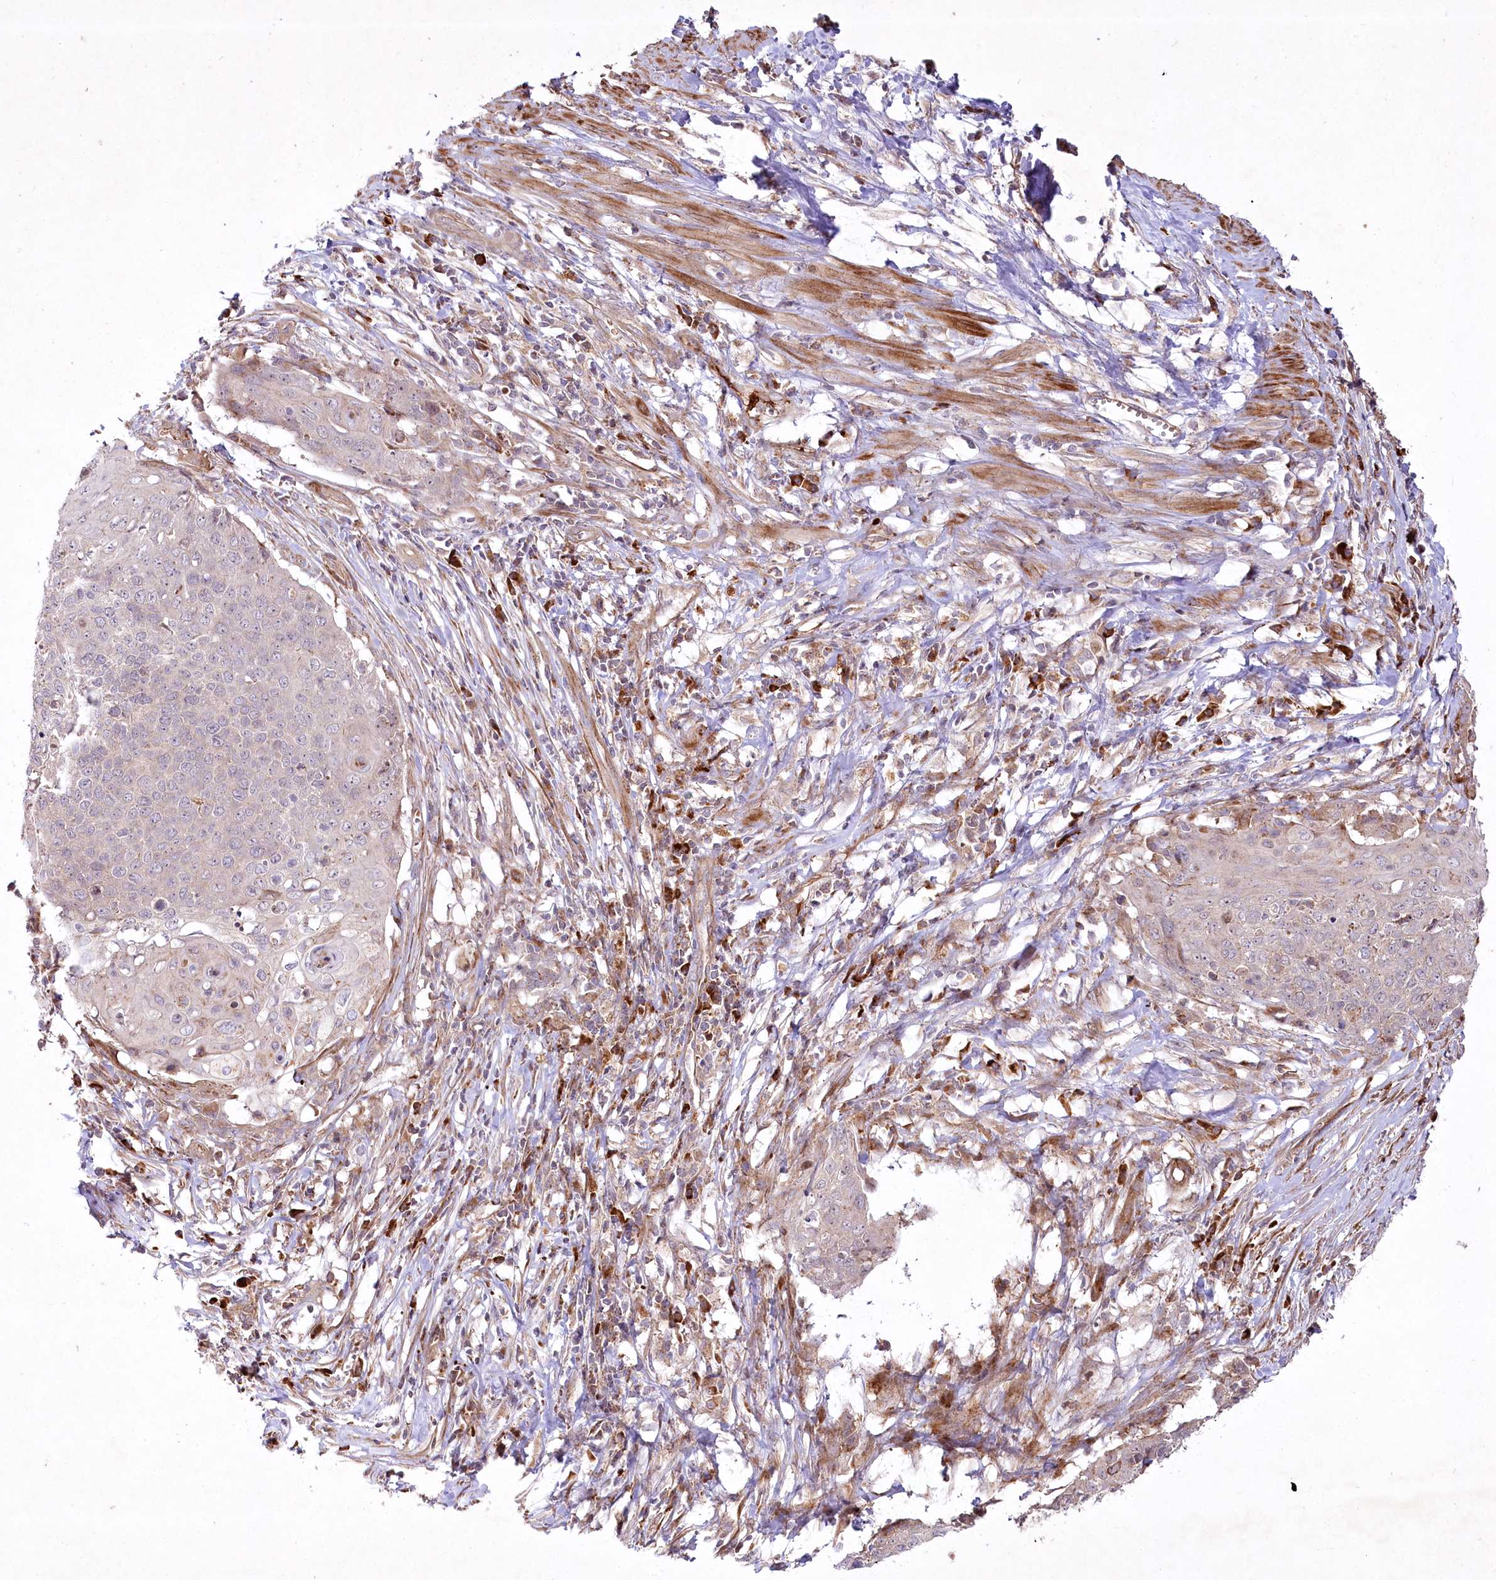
{"staining": {"intensity": "negative", "quantity": "none", "location": "none"}, "tissue": "cervical cancer", "cell_type": "Tumor cells", "image_type": "cancer", "snomed": [{"axis": "morphology", "description": "Squamous cell carcinoma, NOS"}, {"axis": "topography", "description": "Cervix"}], "caption": "Tumor cells show no significant expression in cervical cancer (squamous cell carcinoma).", "gene": "PSTK", "patient": {"sex": "female", "age": 39}}